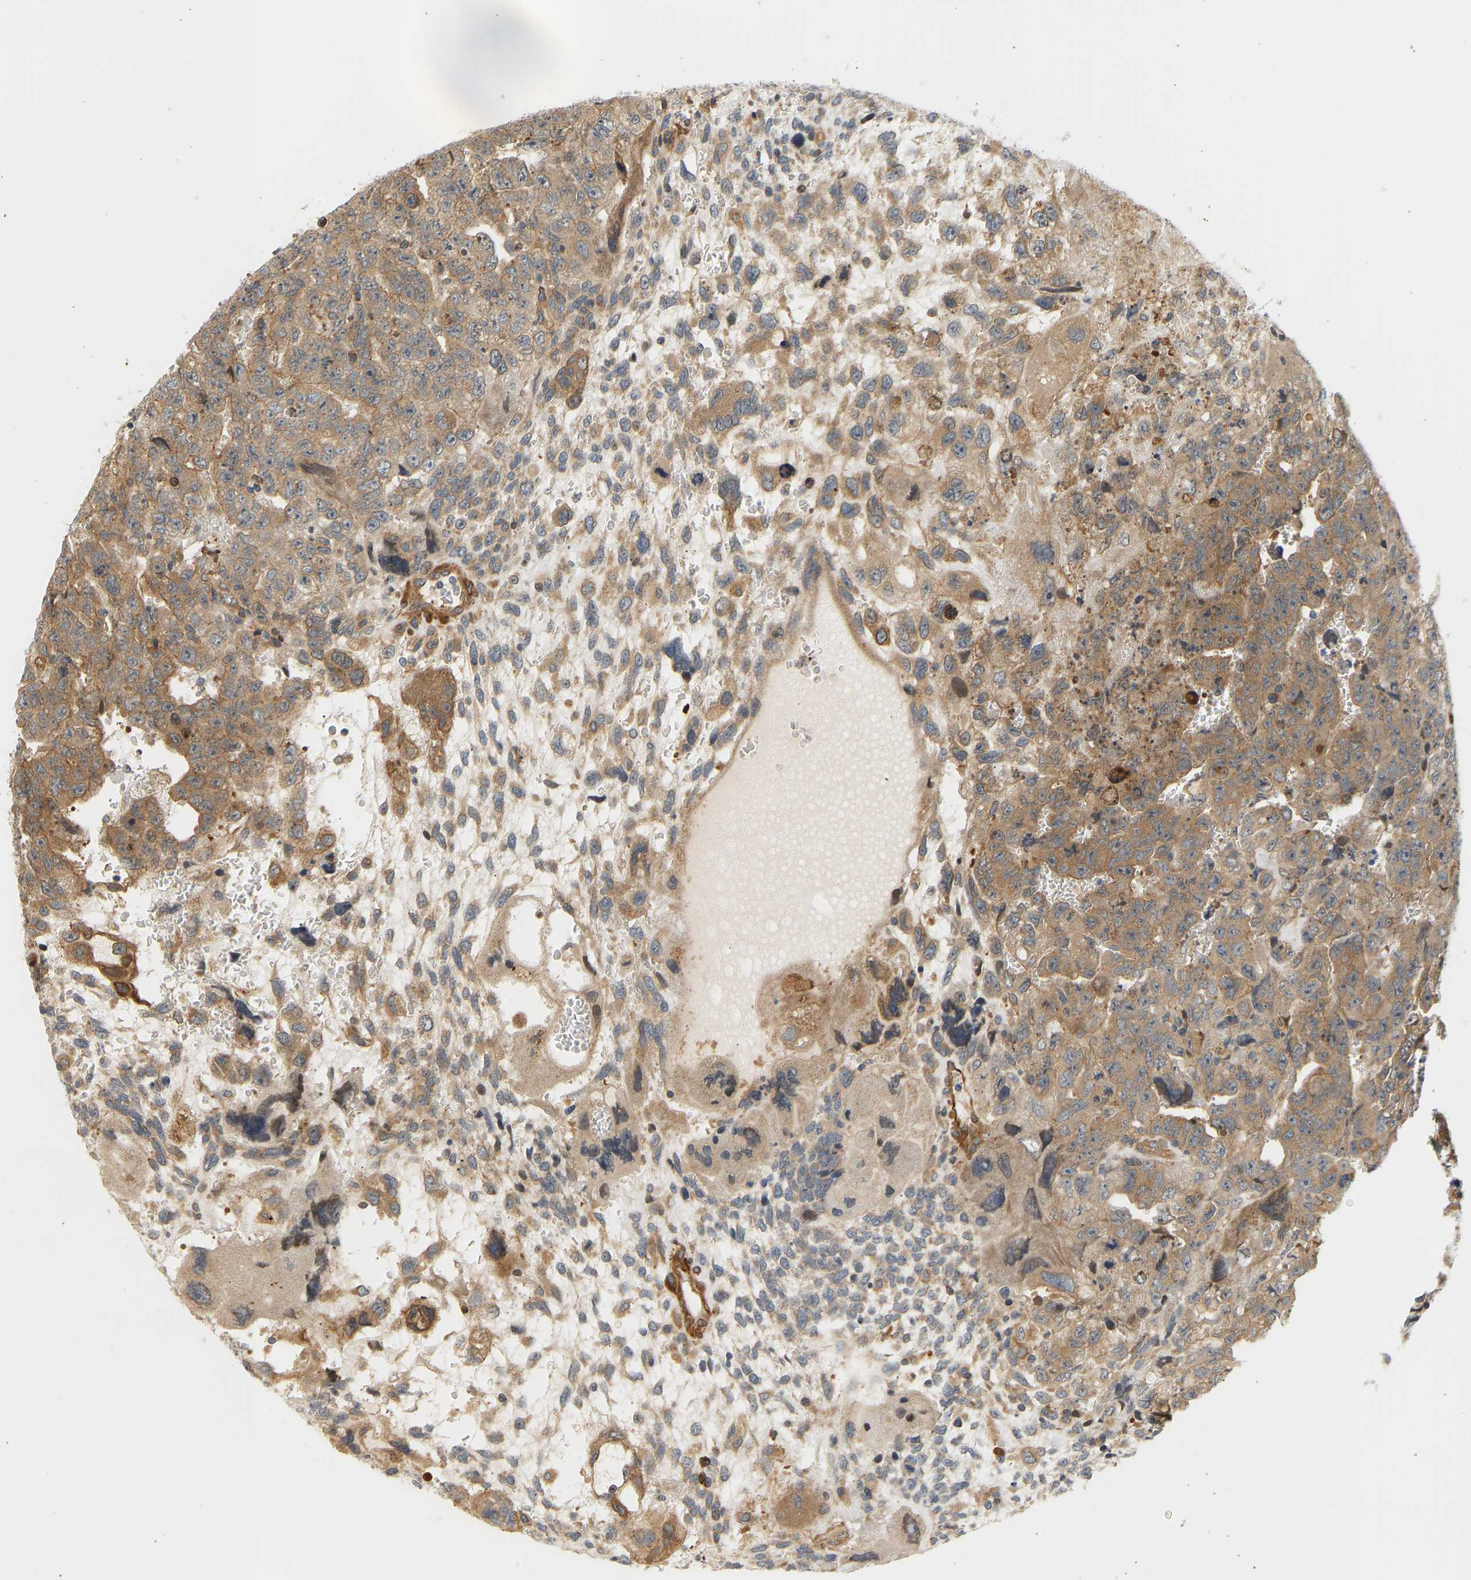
{"staining": {"intensity": "moderate", "quantity": ">75%", "location": "cytoplasmic/membranous"}, "tissue": "testis cancer", "cell_type": "Tumor cells", "image_type": "cancer", "snomed": [{"axis": "morphology", "description": "Carcinoma, Embryonal, NOS"}, {"axis": "topography", "description": "Testis"}], "caption": "About >75% of tumor cells in human testis cancer exhibit moderate cytoplasmic/membranous protein expression as visualized by brown immunohistochemical staining.", "gene": "CEP57", "patient": {"sex": "male", "age": 28}}